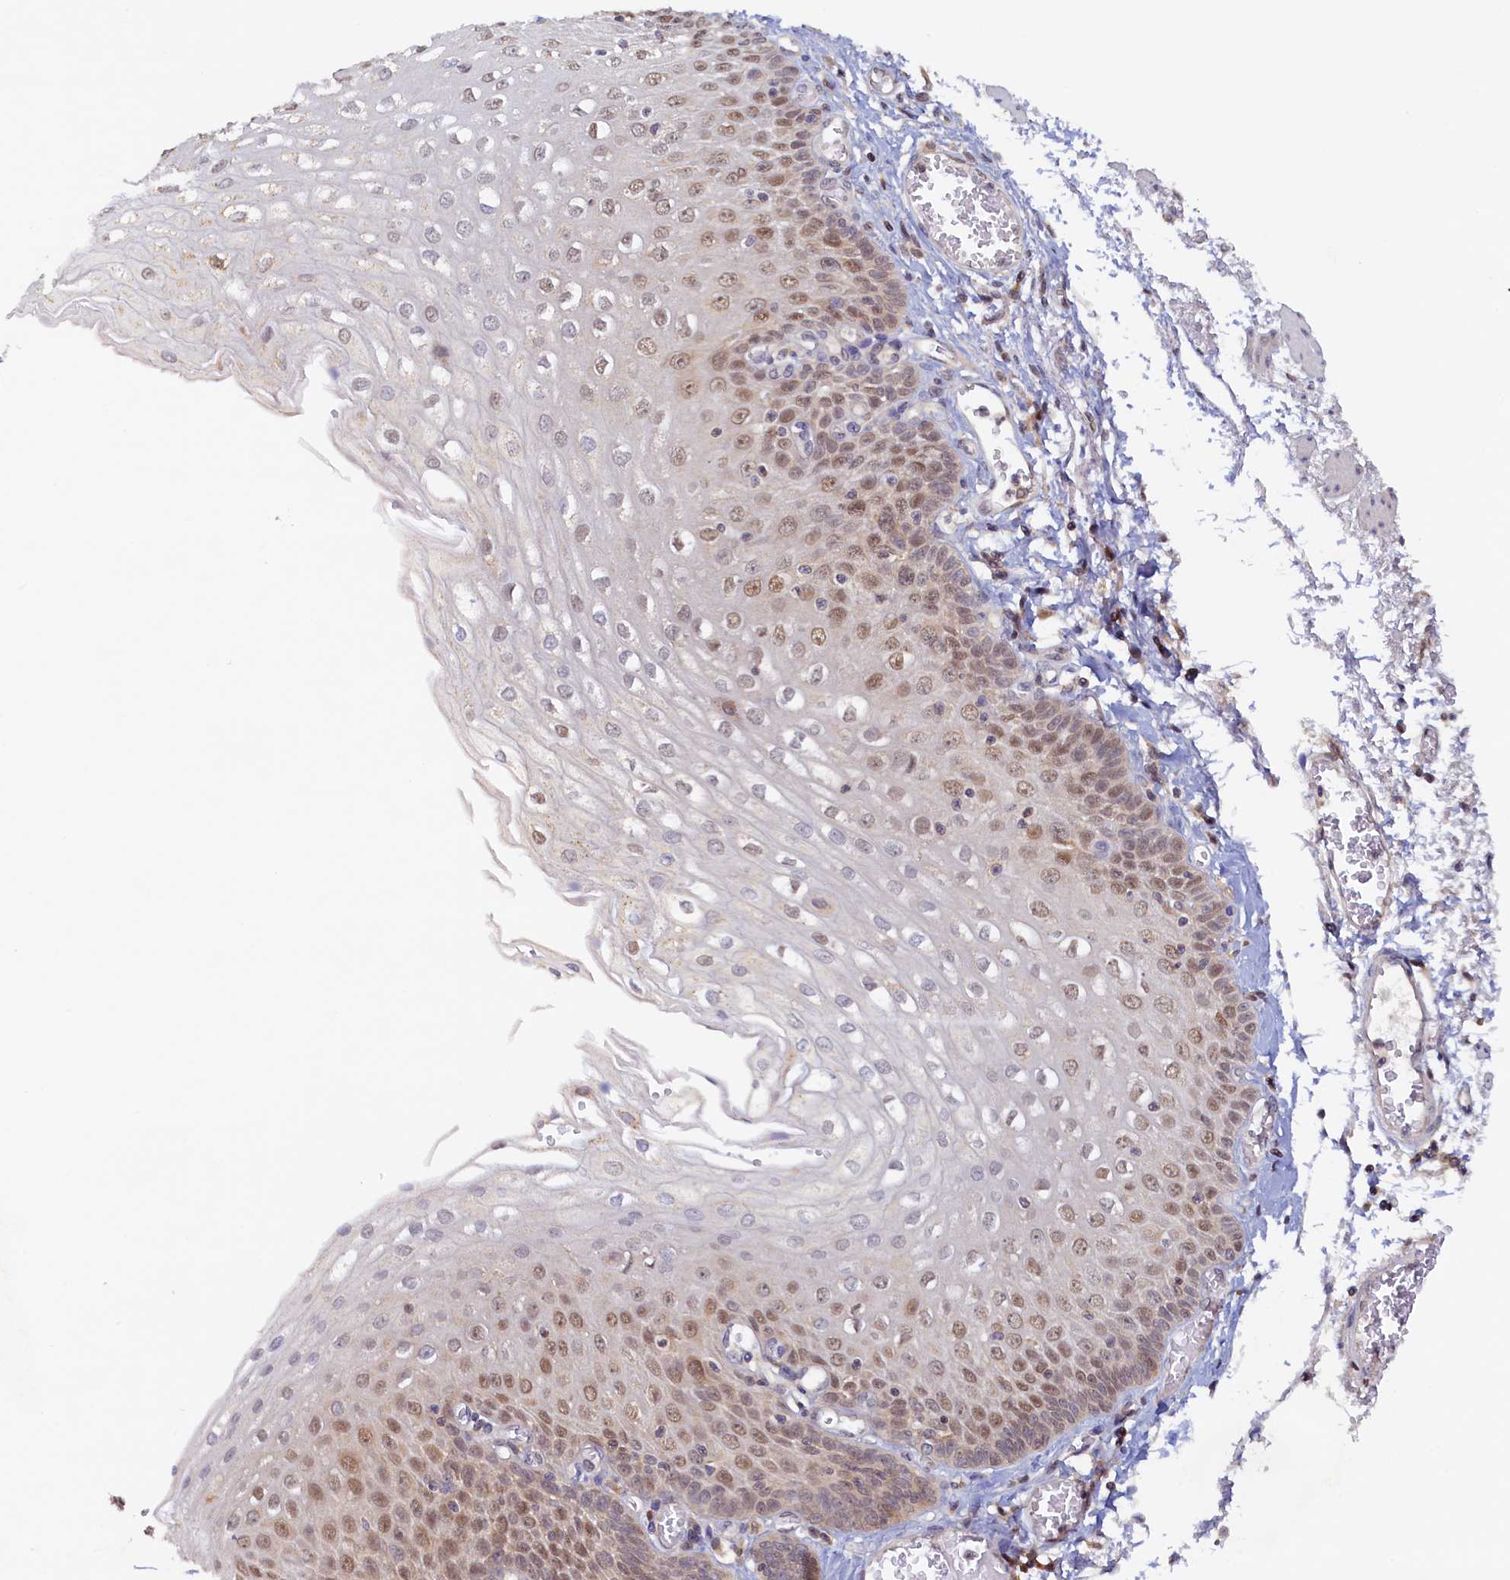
{"staining": {"intensity": "moderate", "quantity": "25%-75%", "location": "nuclear"}, "tissue": "esophagus", "cell_type": "Squamous epithelial cells", "image_type": "normal", "snomed": [{"axis": "morphology", "description": "Normal tissue, NOS"}, {"axis": "topography", "description": "Esophagus"}], "caption": "Protein expression by IHC demonstrates moderate nuclear expression in approximately 25%-75% of squamous epithelial cells in benign esophagus.", "gene": "PAAF1", "patient": {"sex": "male", "age": 81}}